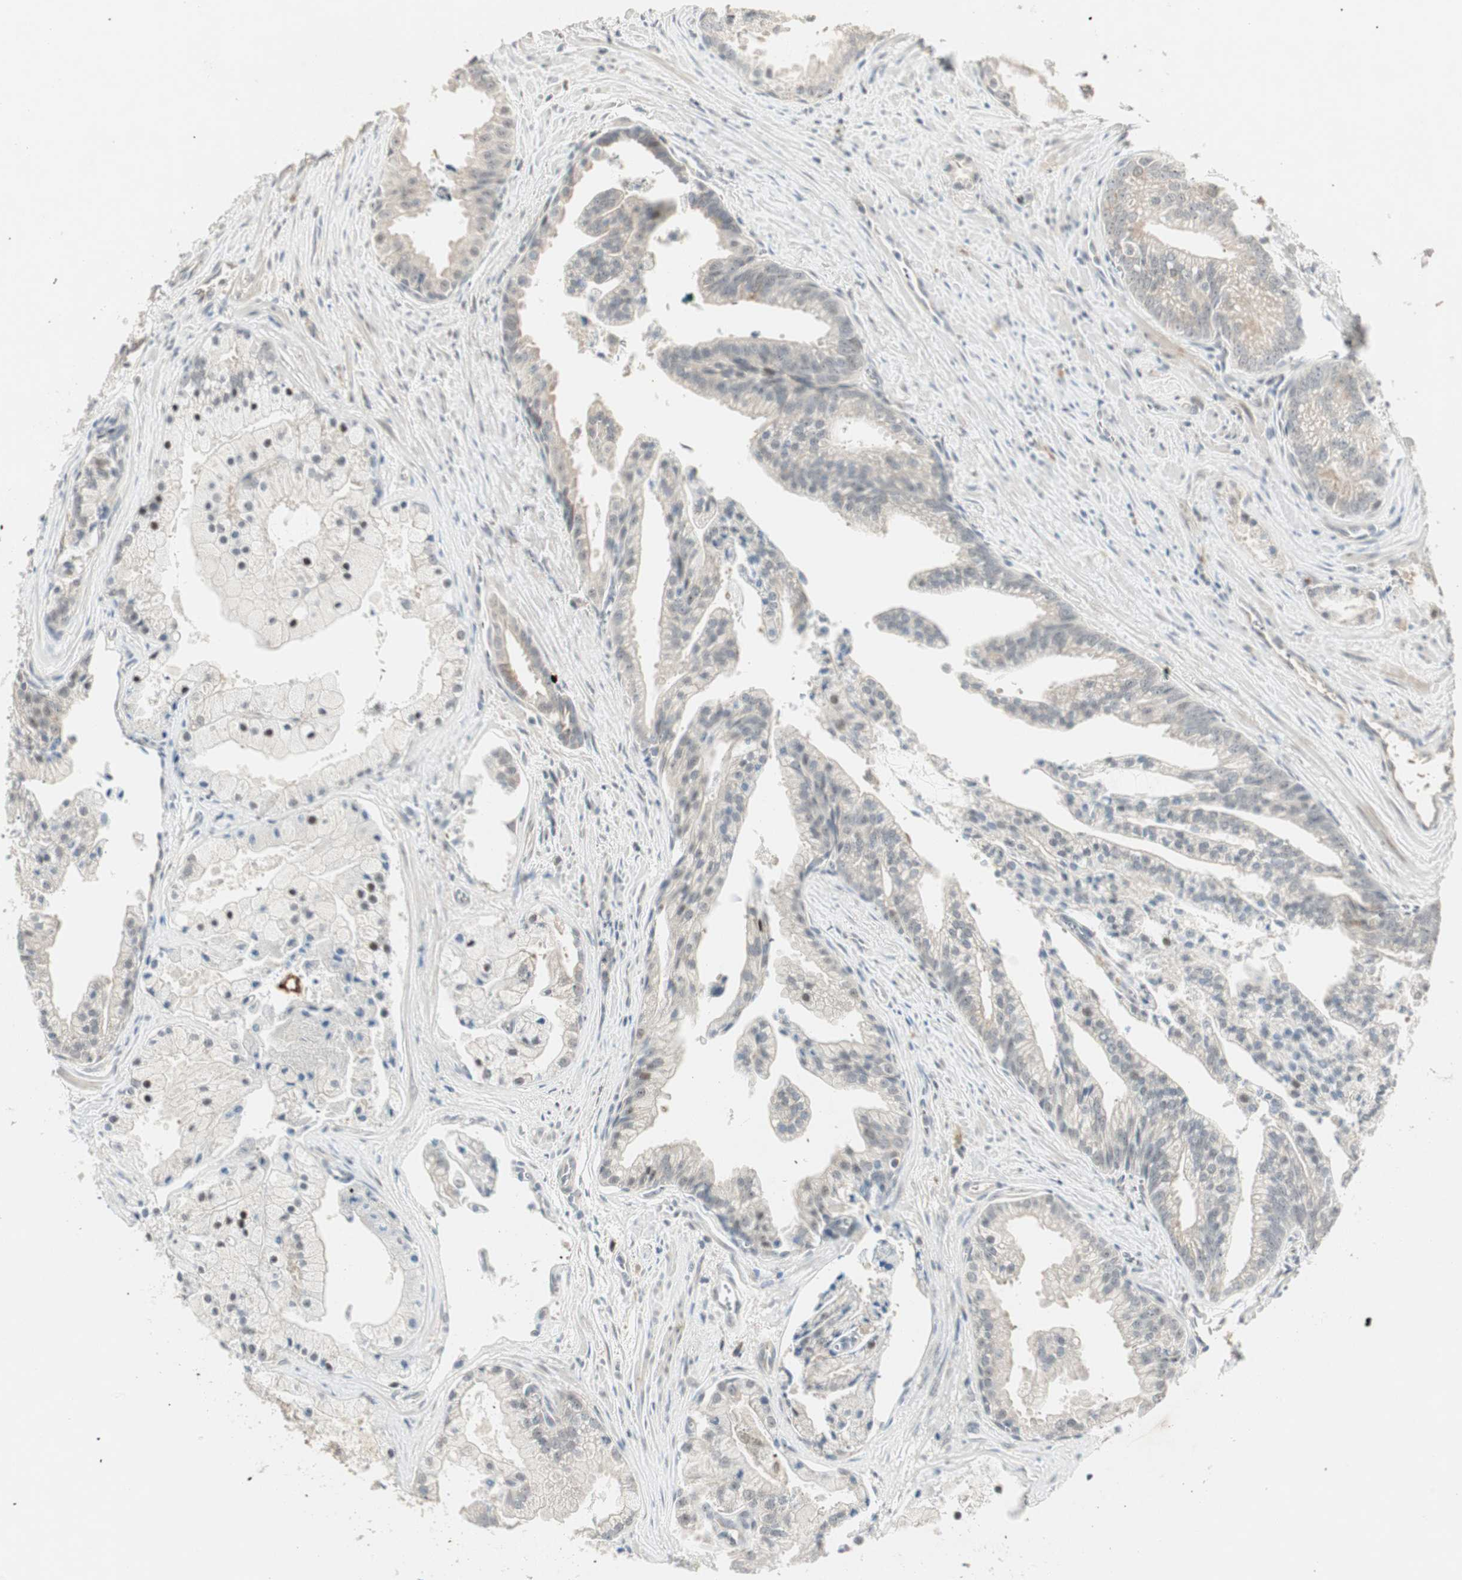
{"staining": {"intensity": "weak", "quantity": "<25%", "location": "cytoplasmic/membranous,nuclear"}, "tissue": "prostate cancer", "cell_type": "Tumor cells", "image_type": "cancer", "snomed": [{"axis": "morphology", "description": "Adenocarcinoma, High grade"}, {"axis": "topography", "description": "Prostate"}], "caption": "Histopathology image shows no significant protein expression in tumor cells of high-grade adenocarcinoma (prostate).", "gene": "ACSL5", "patient": {"sex": "male", "age": 67}}